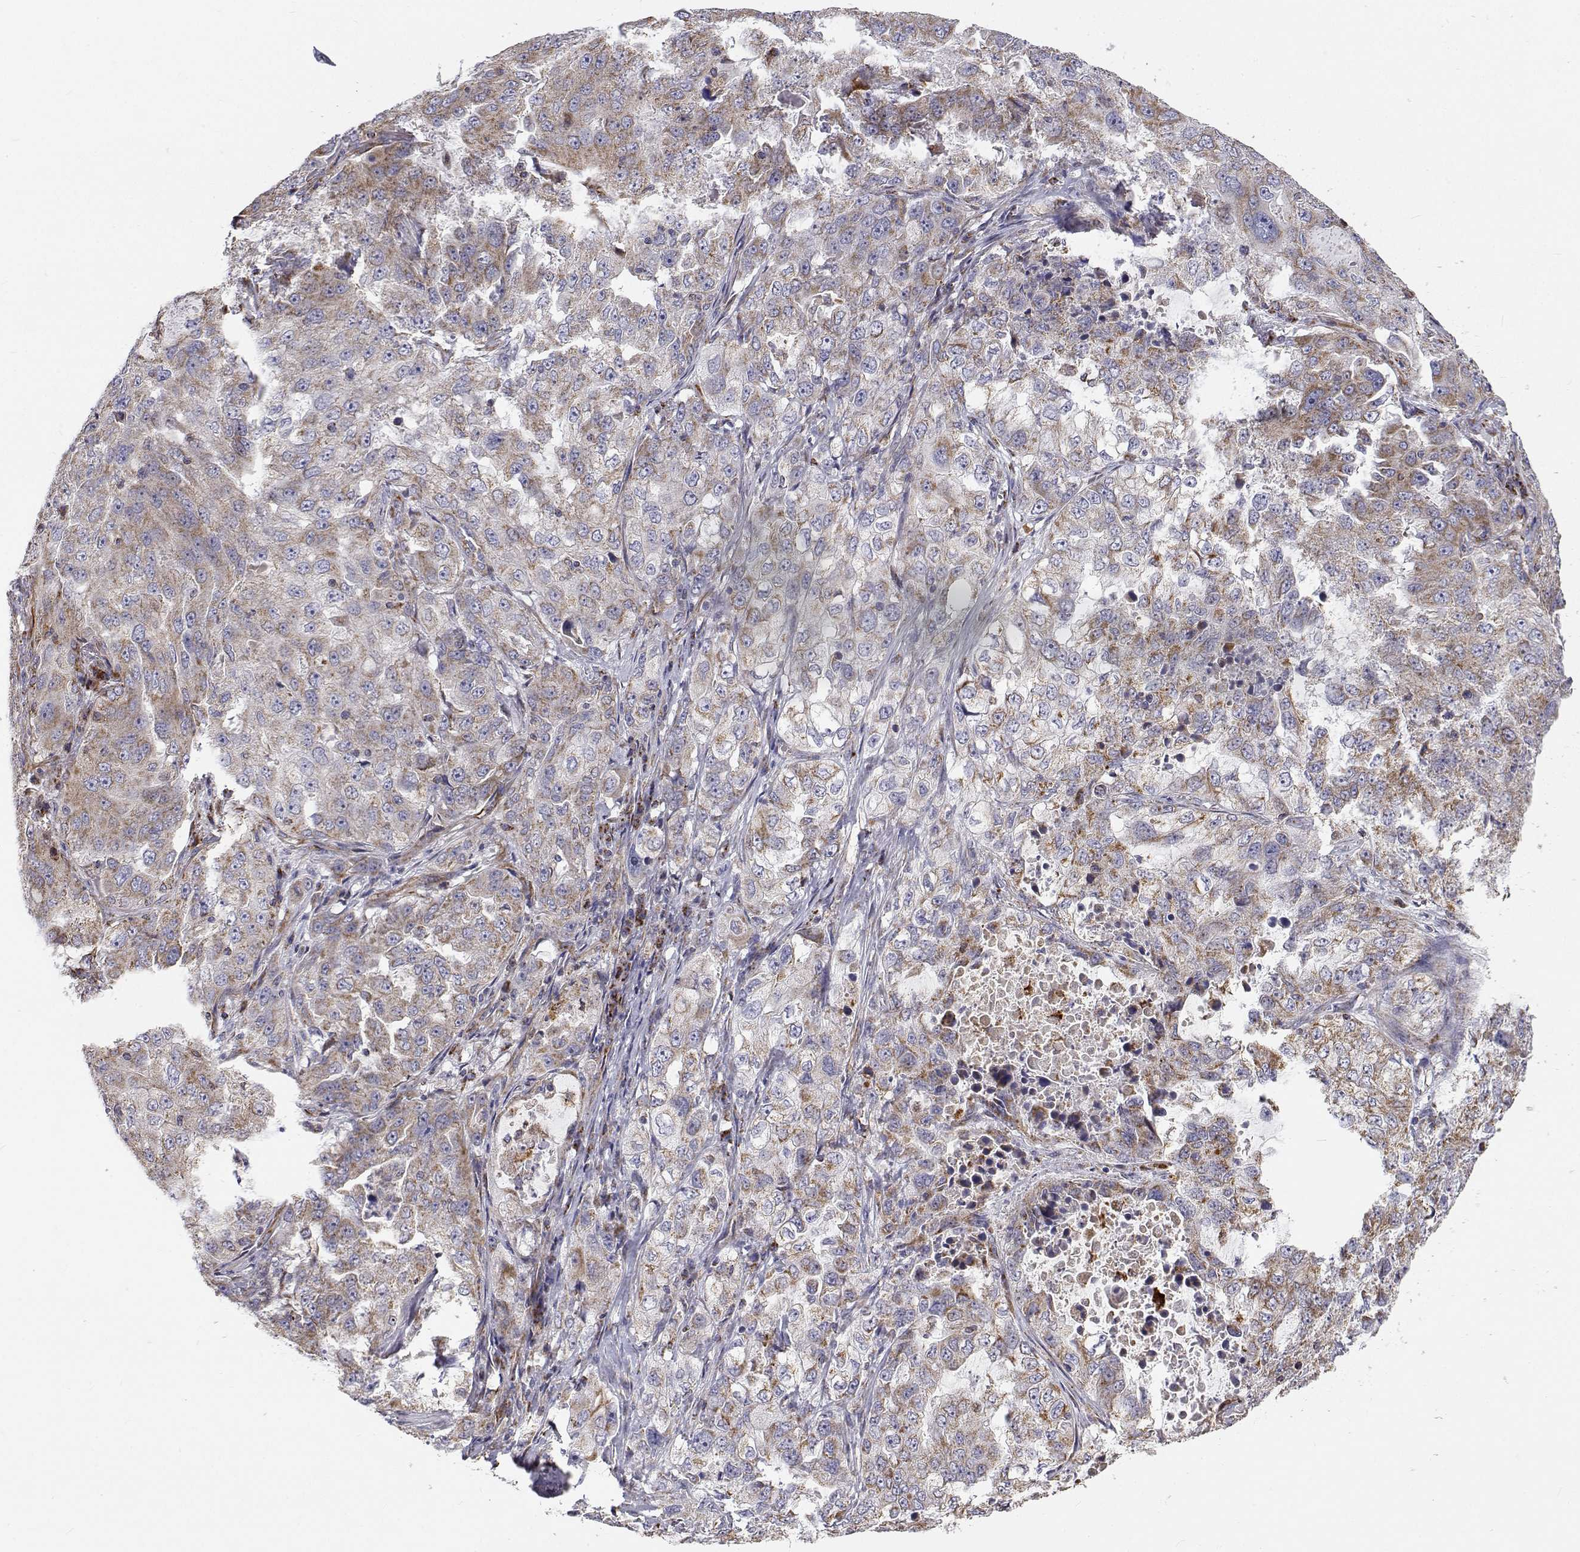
{"staining": {"intensity": "weak", "quantity": "25%-75%", "location": "cytoplasmic/membranous"}, "tissue": "lung cancer", "cell_type": "Tumor cells", "image_type": "cancer", "snomed": [{"axis": "morphology", "description": "Adenocarcinoma, NOS"}, {"axis": "topography", "description": "Lung"}], "caption": "An IHC histopathology image of neoplastic tissue is shown. Protein staining in brown highlights weak cytoplasmic/membranous positivity in lung cancer within tumor cells. The staining was performed using DAB to visualize the protein expression in brown, while the nuclei were stained in blue with hematoxylin (Magnification: 20x).", "gene": "SPICE1", "patient": {"sex": "female", "age": 61}}